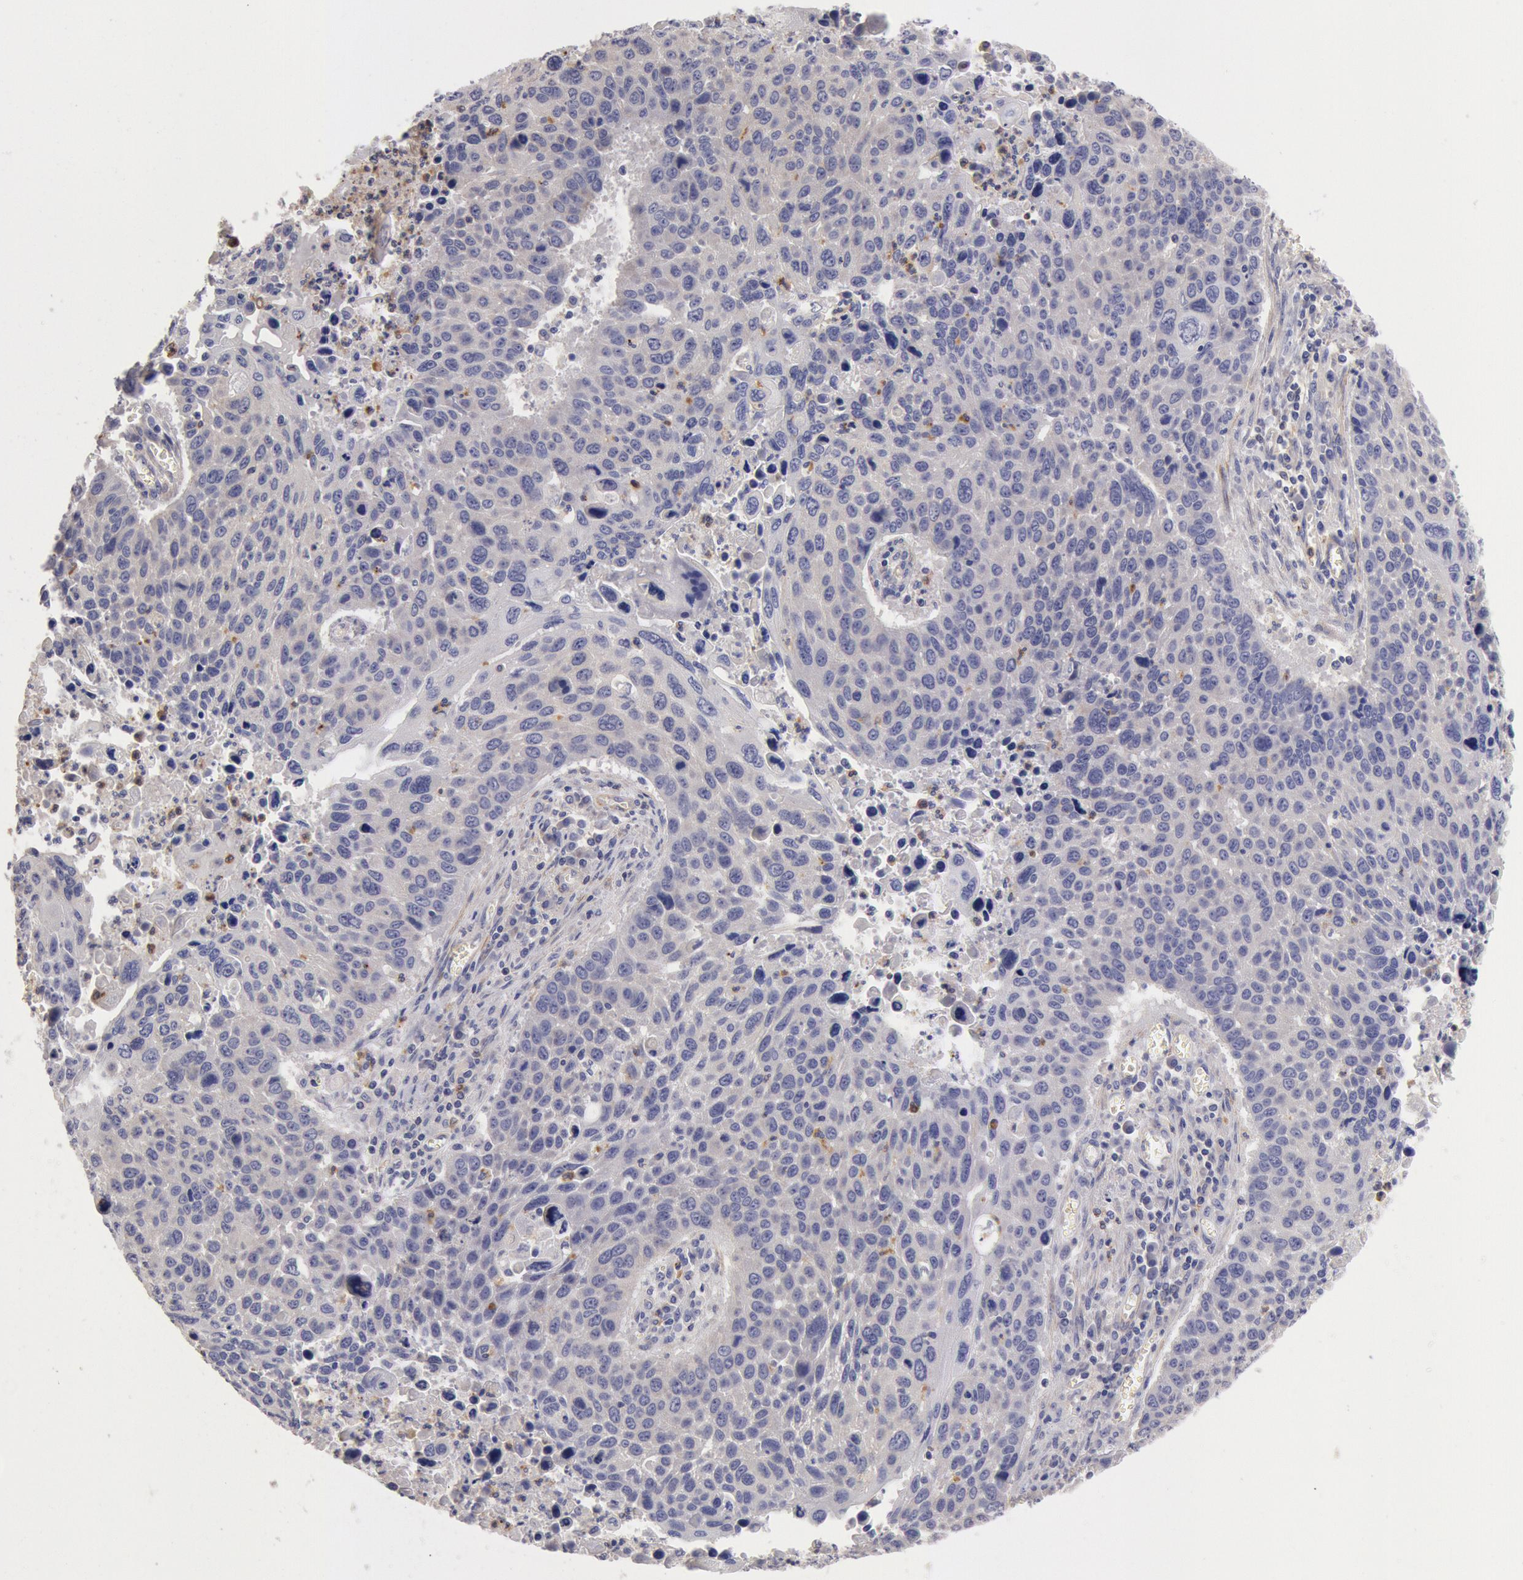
{"staining": {"intensity": "moderate", "quantity": "<25%", "location": "cytoplasmic/membranous"}, "tissue": "lung cancer", "cell_type": "Tumor cells", "image_type": "cancer", "snomed": [{"axis": "morphology", "description": "Squamous cell carcinoma, NOS"}, {"axis": "topography", "description": "Lung"}], "caption": "A micrograph of lung cancer (squamous cell carcinoma) stained for a protein displays moderate cytoplasmic/membranous brown staining in tumor cells. (Stains: DAB (3,3'-diaminobenzidine) in brown, nuclei in blue, Microscopy: brightfield microscopy at high magnification).", "gene": "TMED8", "patient": {"sex": "male", "age": 68}}